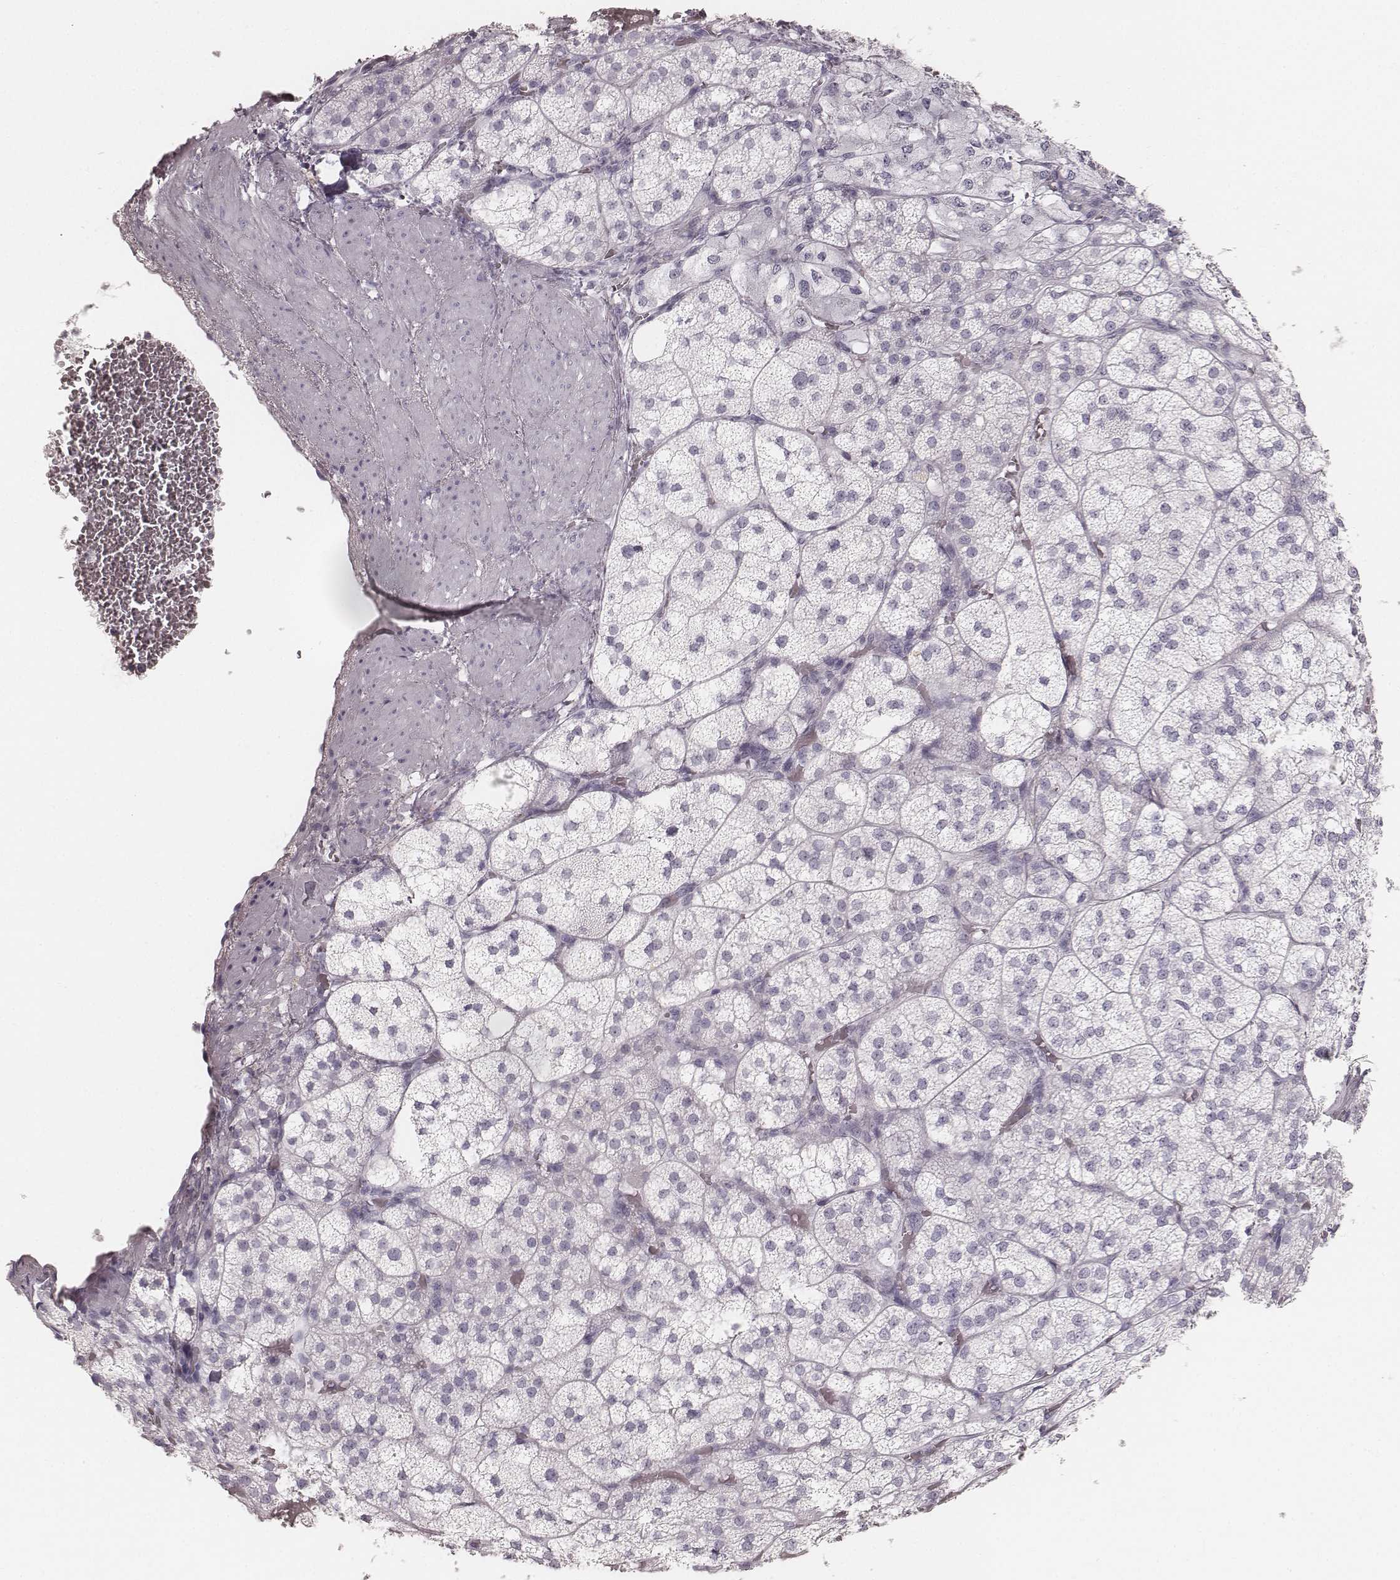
{"staining": {"intensity": "negative", "quantity": "none", "location": "none"}, "tissue": "adrenal gland", "cell_type": "Glandular cells", "image_type": "normal", "snomed": [{"axis": "morphology", "description": "Normal tissue, NOS"}, {"axis": "topography", "description": "Adrenal gland"}], "caption": "Benign adrenal gland was stained to show a protein in brown. There is no significant positivity in glandular cells.", "gene": "KRT34", "patient": {"sex": "female", "age": 60}}